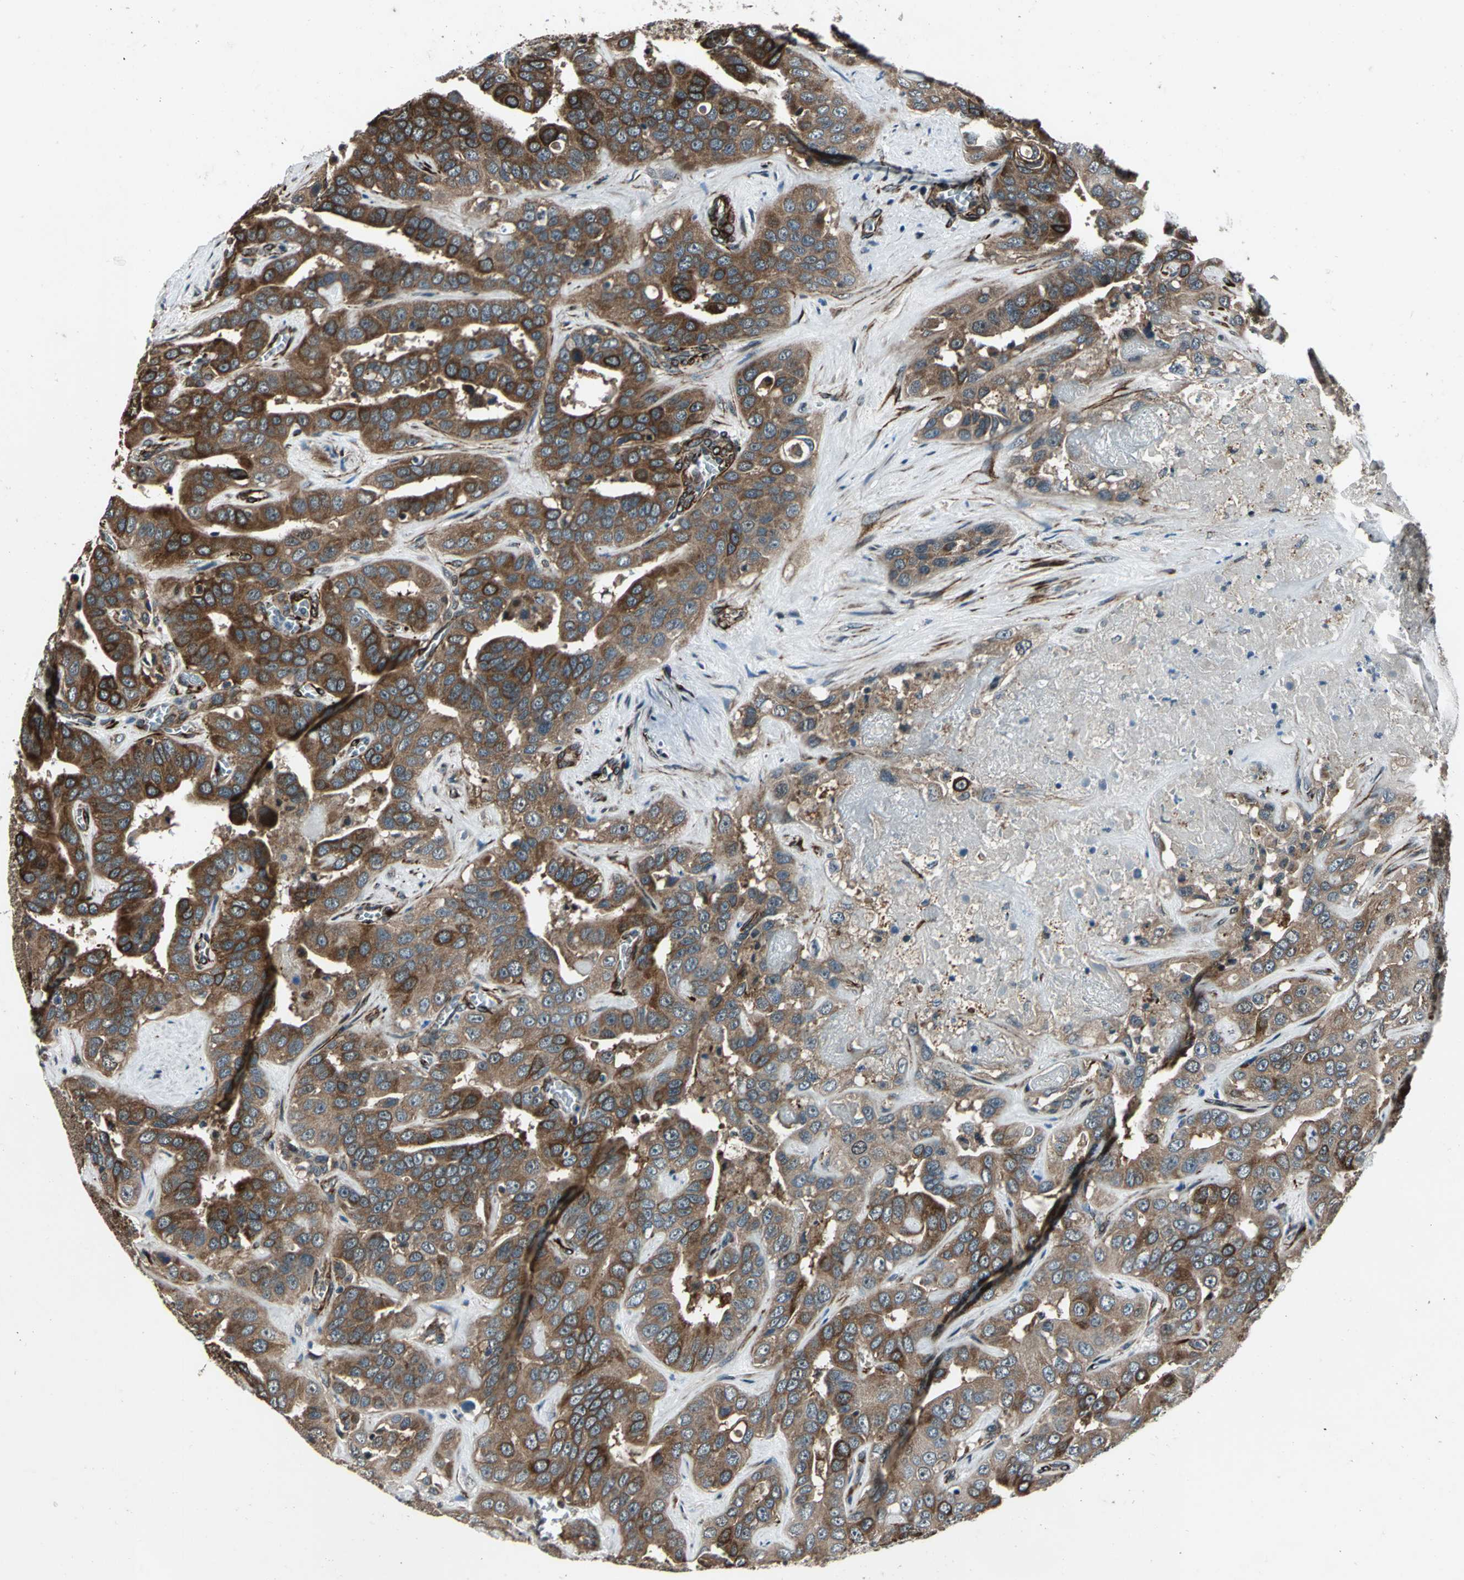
{"staining": {"intensity": "strong", "quantity": ">75%", "location": "cytoplasmic/membranous"}, "tissue": "liver cancer", "cell_type": "Tumor cells", "image_type": "cancer", "snomed": [{"axis": "morphology", "description": "Cholangiocarcinoma"}, {"axis": "topography", "description": "Liver"}], "caption": "An image showing strong cytoplasmic/membranous positivity in about >75% of tumor cells in liver cancer (cholangiocarcinoma), as visualized by brown immunohistochemical staining.", "gene": "EXD2", "patient": {"sex": "female", "age": 52}}